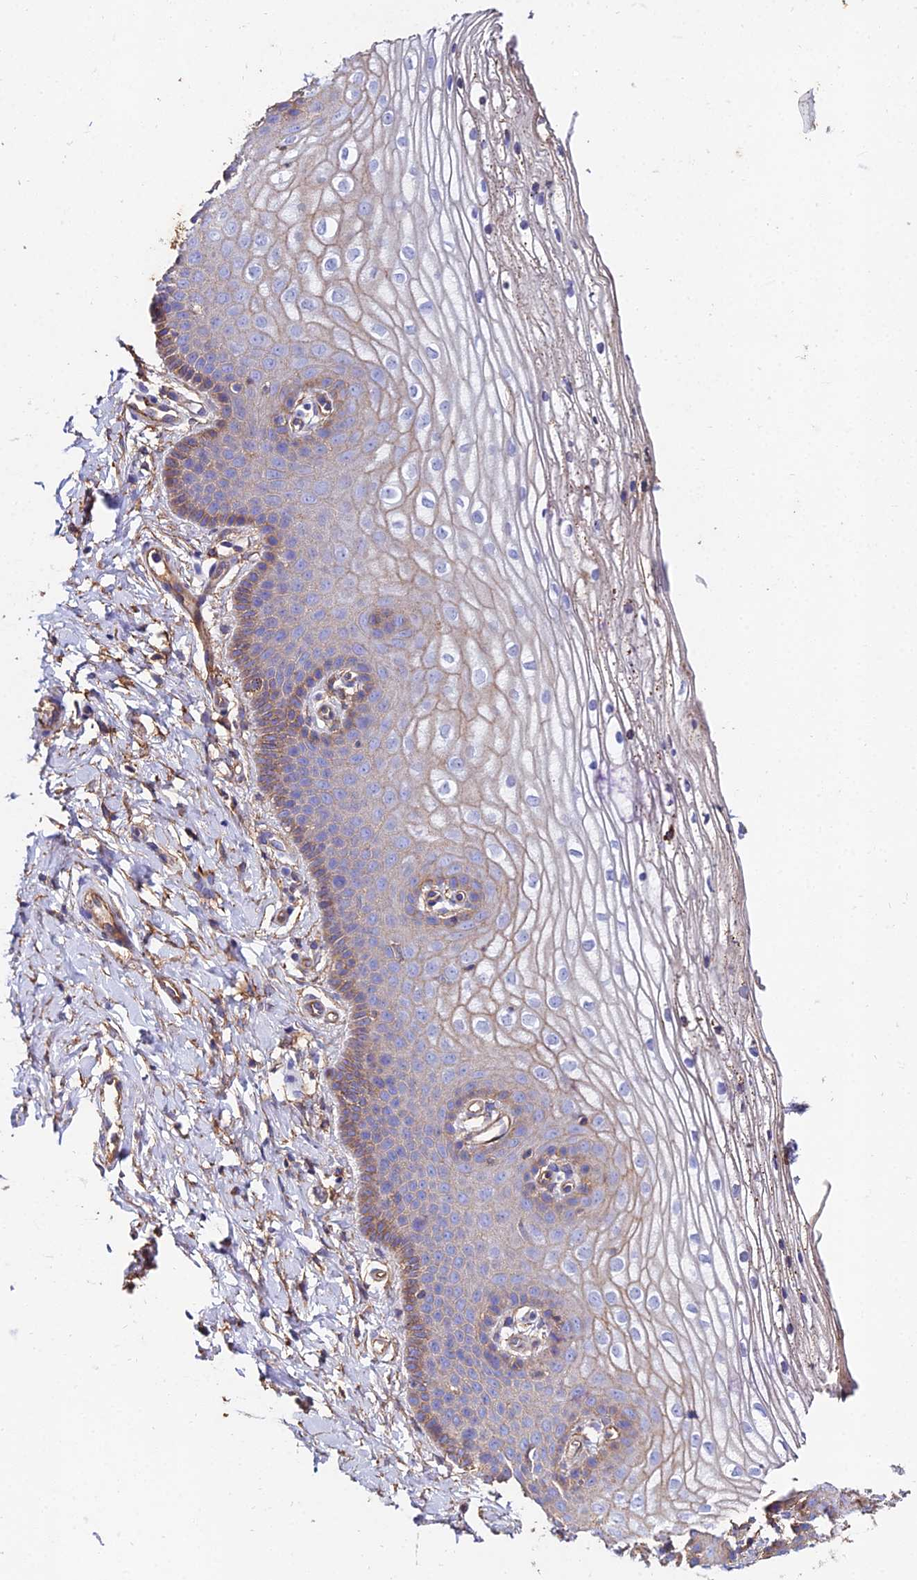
{"staining": {"intensity": "moderate", "quantity": "<25%", "location": "cytoplasmic/membranous"}, "tissue": "vagina", "cell_type": "Squamous epithelial cells", "image_type": "normal", "snomed": [{"axis": "morphology", "description": "Normal tissue, NOS"}, {"axis": "topography", "description": "Vagina"}], "caption": "Protein positivity by immunohistochemistry displays moderate cytoplasmic/membranous positivity in about <25% of squamous epithelial cells in normal vagina.", "gene": "C6", "patient": {"sex": "female", "age": 68}}